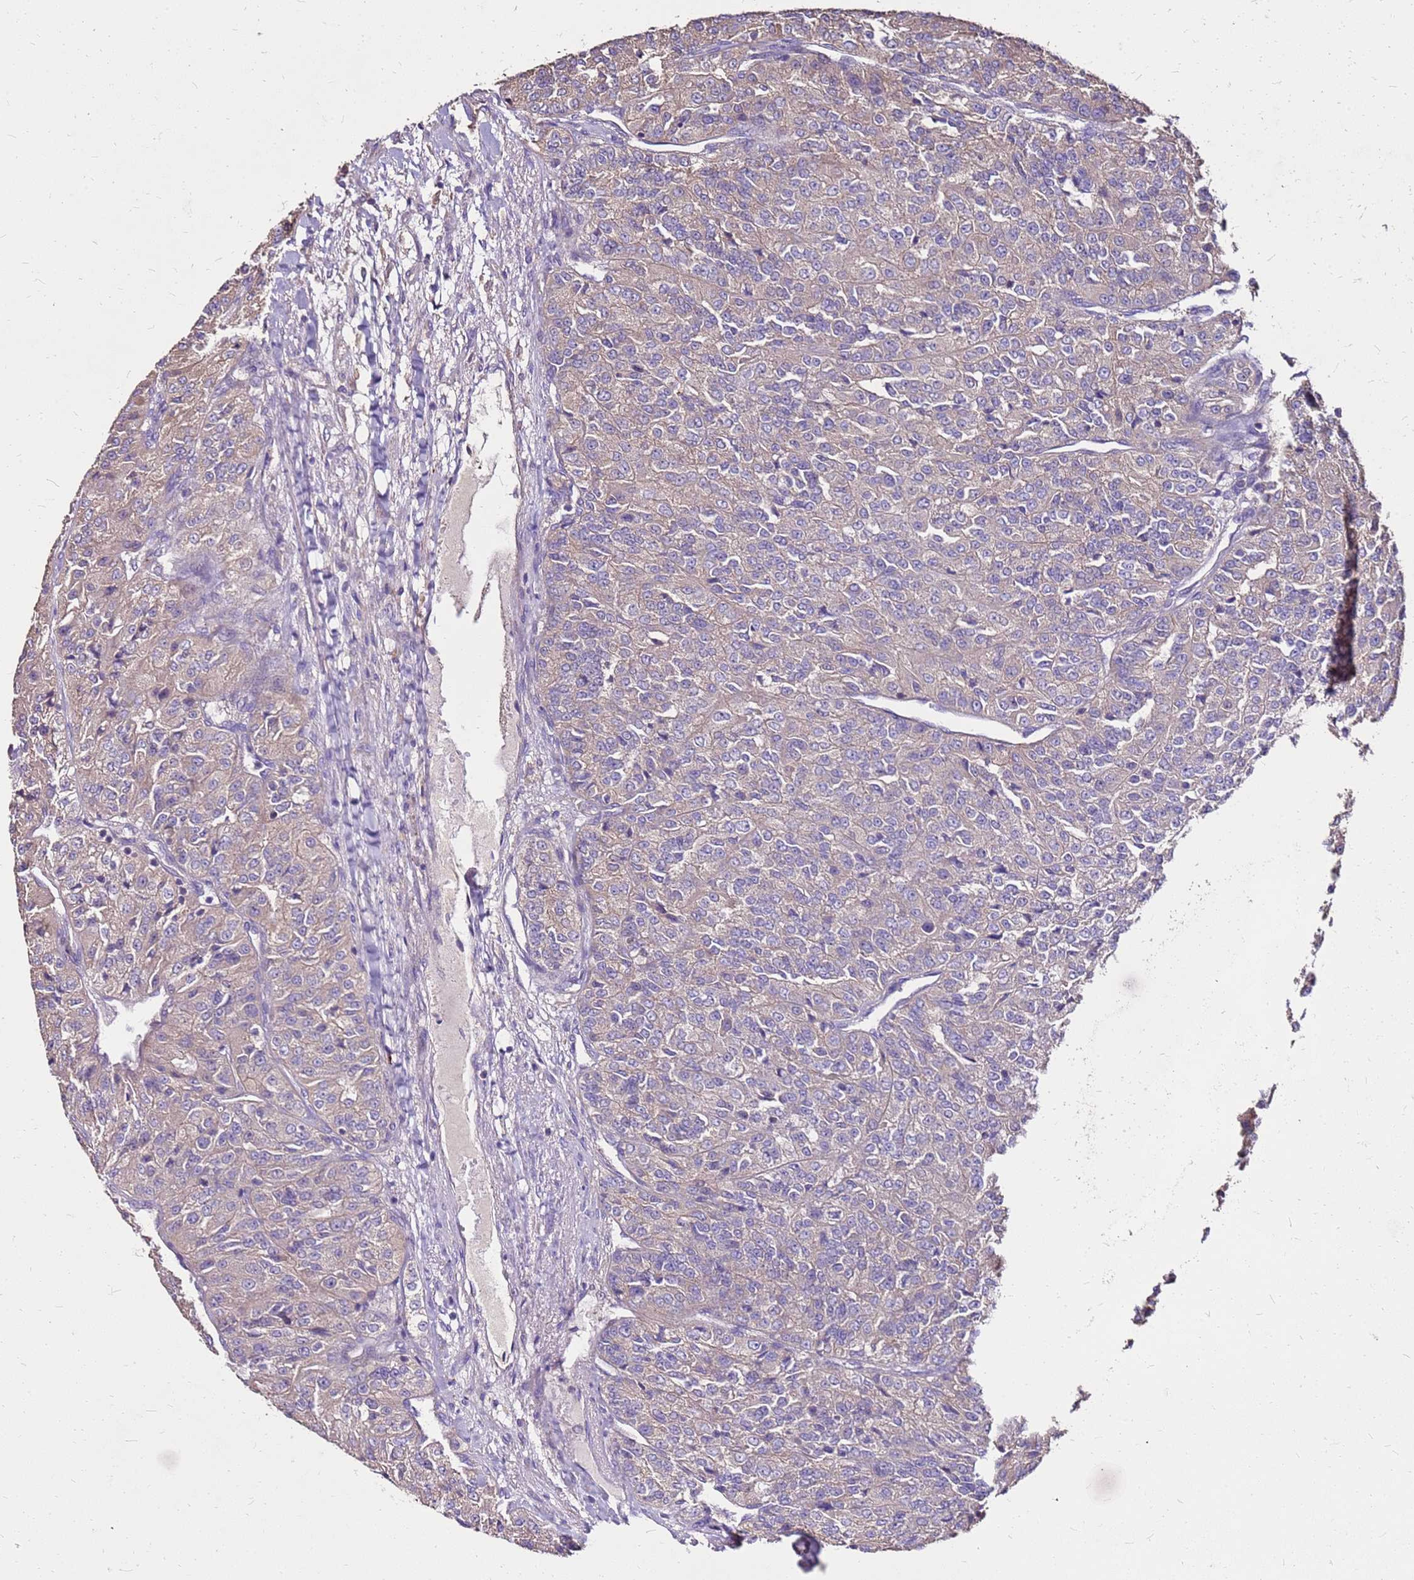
{"staining": {"intensity": "weak", "quantity": "25%-75%", "location": "cytoplasmic/membranous"}, "tissue": "renal cancer", "cell_type": "Tumor cells", "image_type": "cancer", "snomed": [{"axis": "morphology", "description": "Adenocarcinoma, NOS"}, {"axis": "topography", "description": "Kidney"}], "caption": "The photomicrograph shows staining of renal cancer, revealing weak cytoplasmic/membranous protein positivity (brown color) within tumor cells.", "gene": "EXD3", "patient": {"sex": "female", "age": 63}}